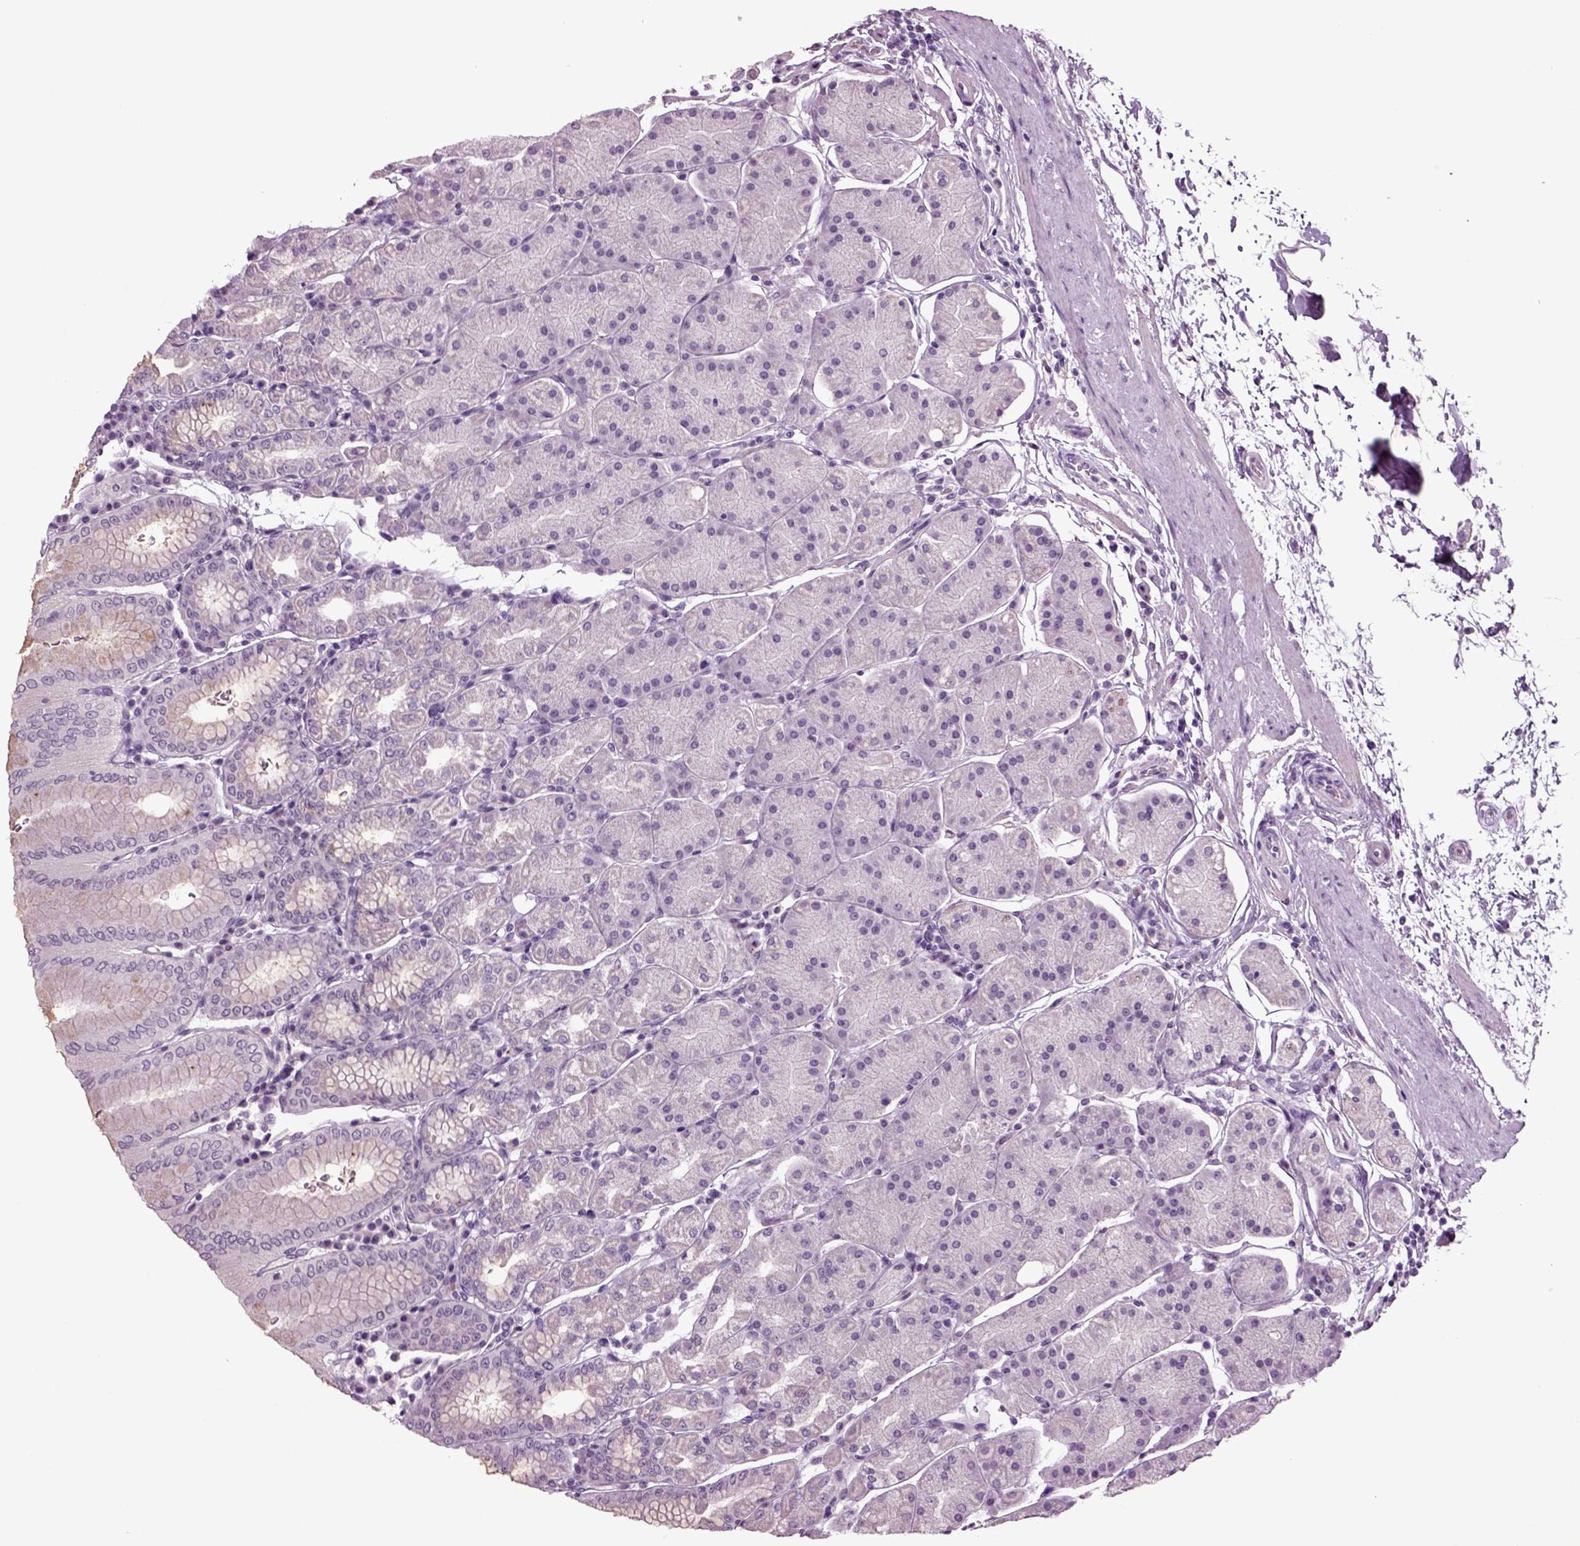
{"staining": {"intensity": "weak", "quantity": "<25%", "location": "cytoplasmic/membranous"}, "tissue": "stomach", "cell_type": "Glandular cells", "image_type": "normal", "snomed": [{"axis": "morphology", "description": "Normal tissue, NOS"}, {"axis": "topography", "description": "Stomach"}], "caption": "High power microscopy micrograph of an IHC histopathology image of benign stomach, revealing no significant positivity in glandular cells. The staining is performed using DAB (3,3'-diaminobenzidine) brown chromogen with nuclei counter-stained in using hematoxylin.", "gene": "SLC17A6", "patient": {"sex": "male", "age": 54}}